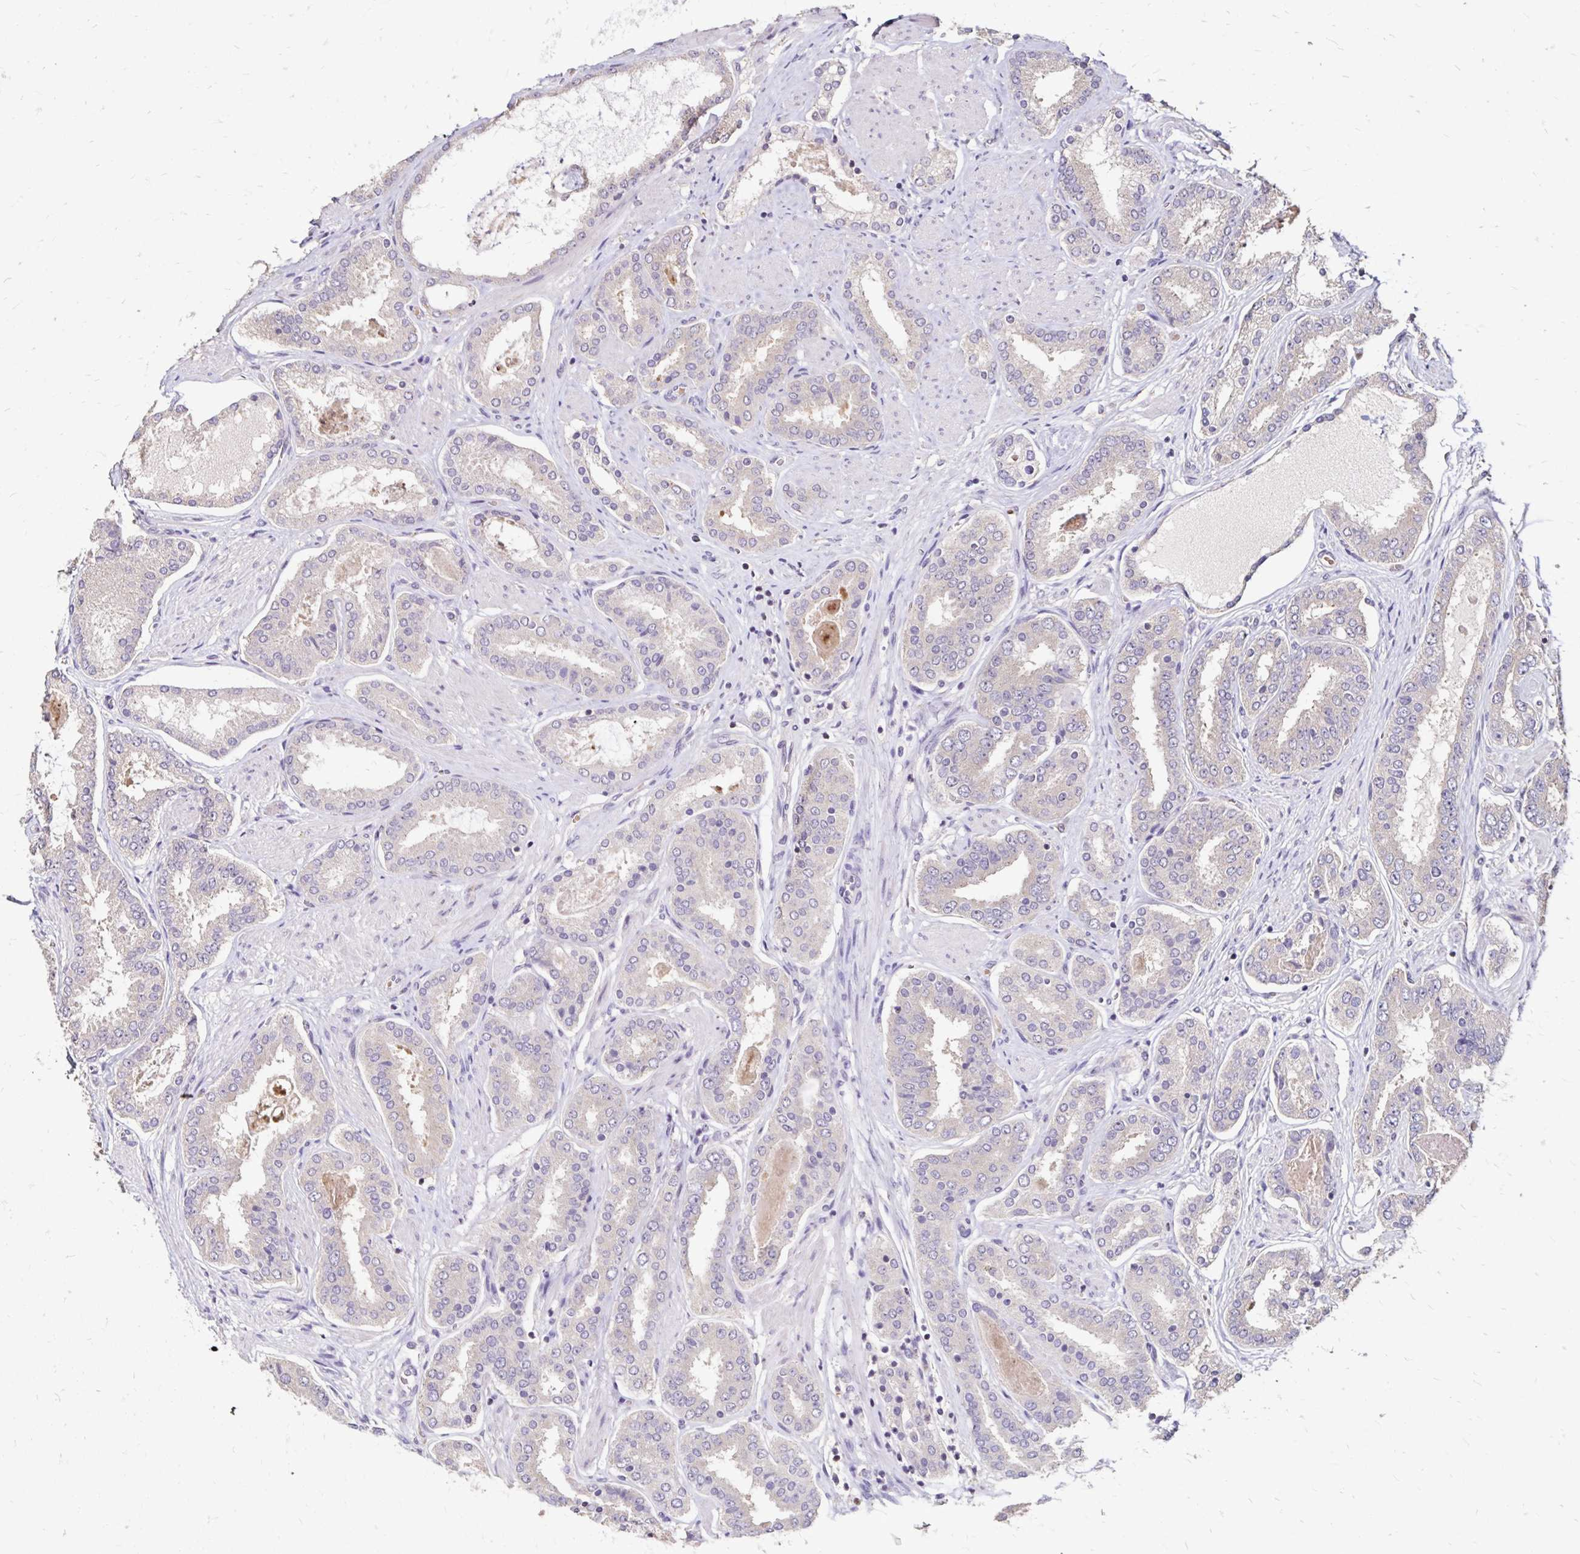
{"staining": {"intensity": "weak", "quantity": "<25%", "location": "cytoplasmic/membranous"}, "tissue": "prostate cancer", "cell_type": "Tumor cells", "image_type": "cancer", "snomed": [{"axis": "morphology", "description": "Adenocarcinoma, High grade"}, {"axis": "topography", "description": "Prostate"}], "caption": "Prostate cancer stained for a protein using immunohistochemistry exhibits no staining tumor cells.", "gene": "EMC10", "patient": {"sex": "male", "age": 63}}